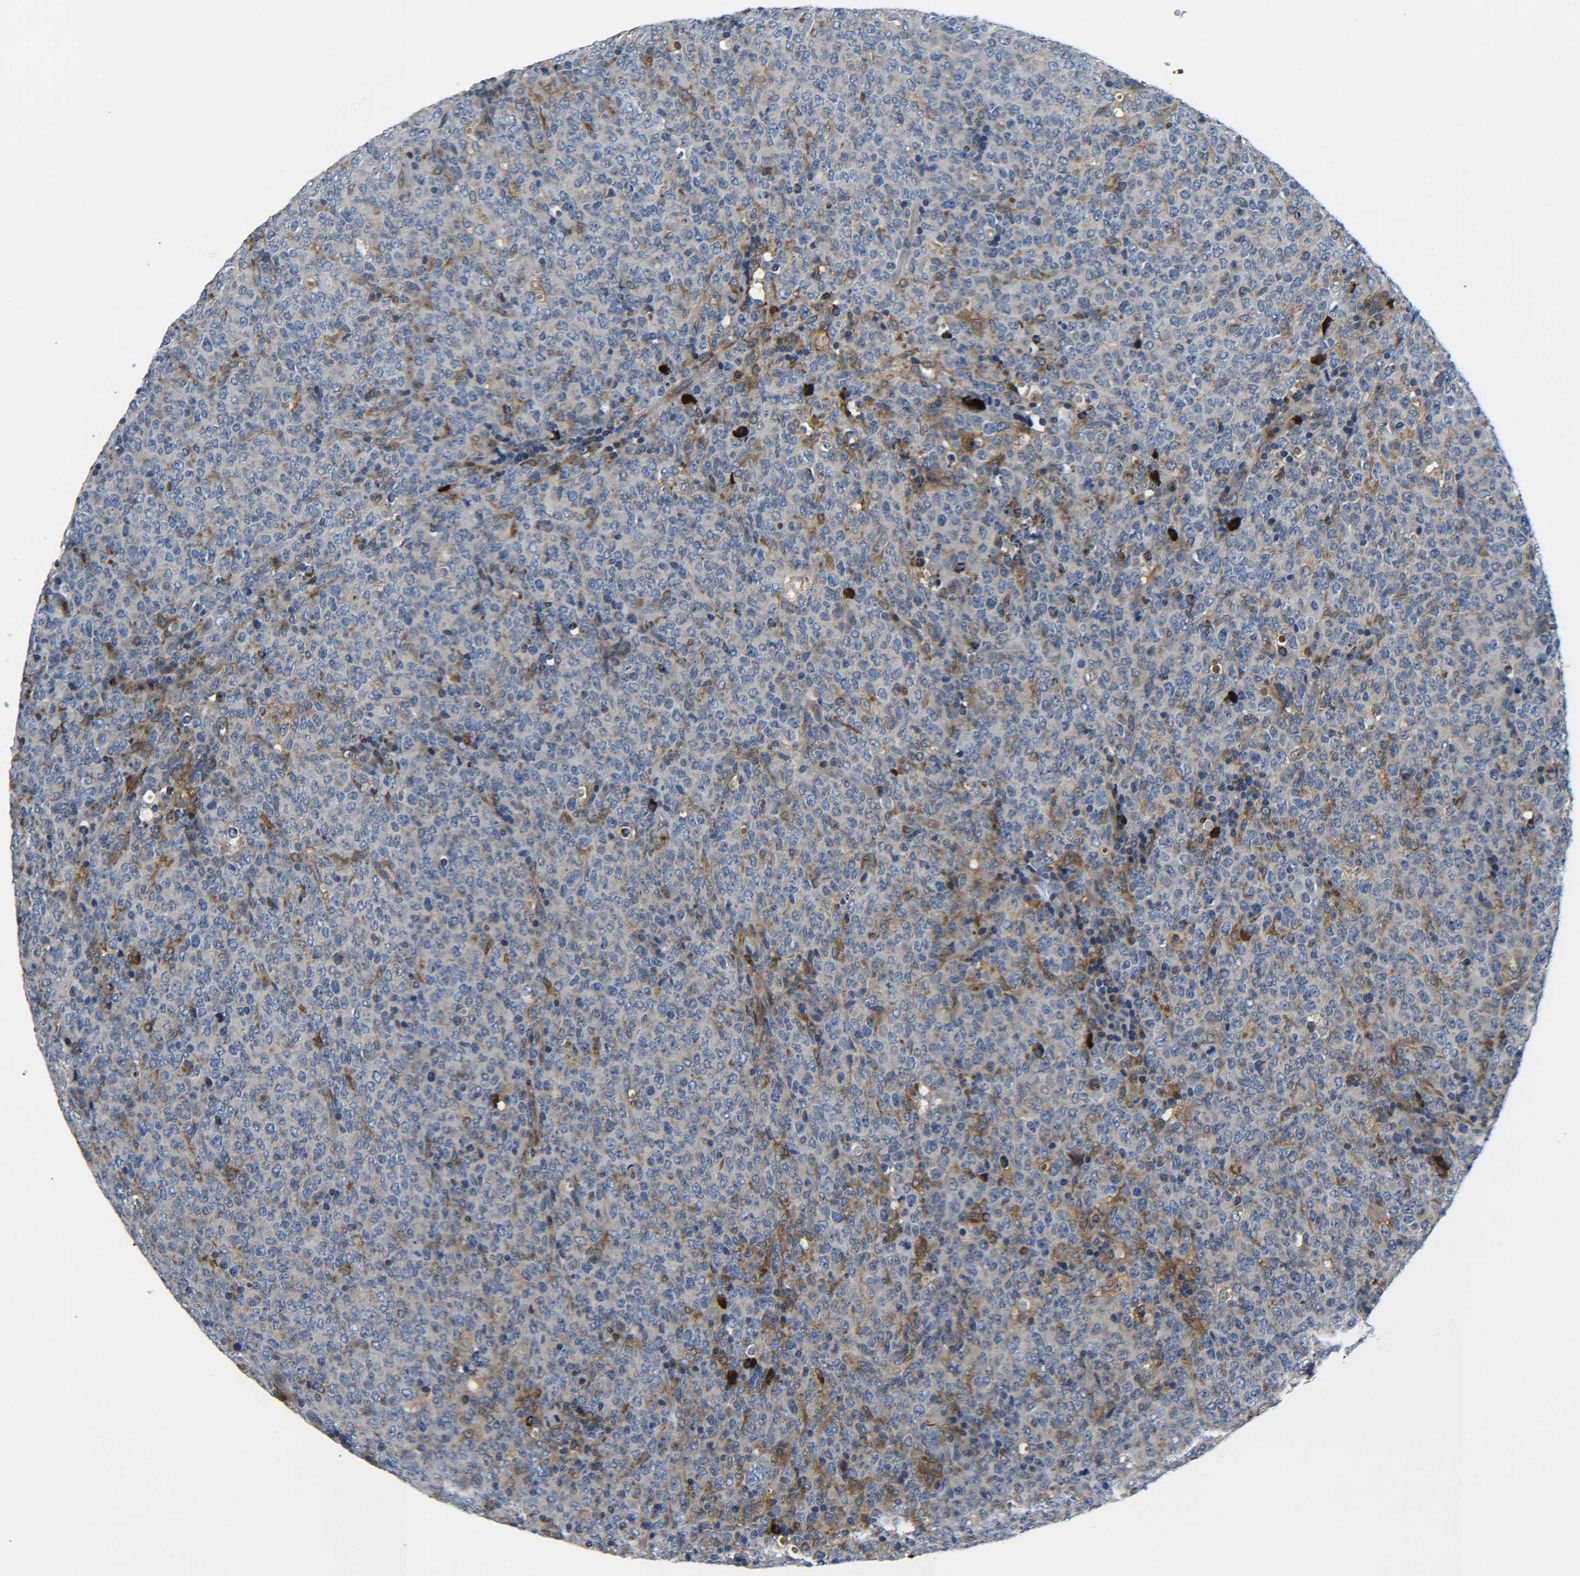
{"staining": {"intensity": "weak", "quantity": "25%-75%", "location": "cytoplasmic/membranous"}, "tissue": "lymphoma", "cell_type": "Tumor cells", "image_type": "cancer", "snomed": [{"axis": "morphology", "description": "Malignant lymphoma, non-Hodgkin's type, High grade"}, {"axis": "topography", "description": "Tonsil"}], "caption": "This photomicrograph exhibits lymphoma stained with immunohistochemistry (IHC) to label a protein in brown. The cytoplasmic/membranous of tumor cells show weak positivity for the protein. Nuclei are counter-stained blue.", "gene": "RAB1B", "patient": {"sex": "female", "age": 36}}